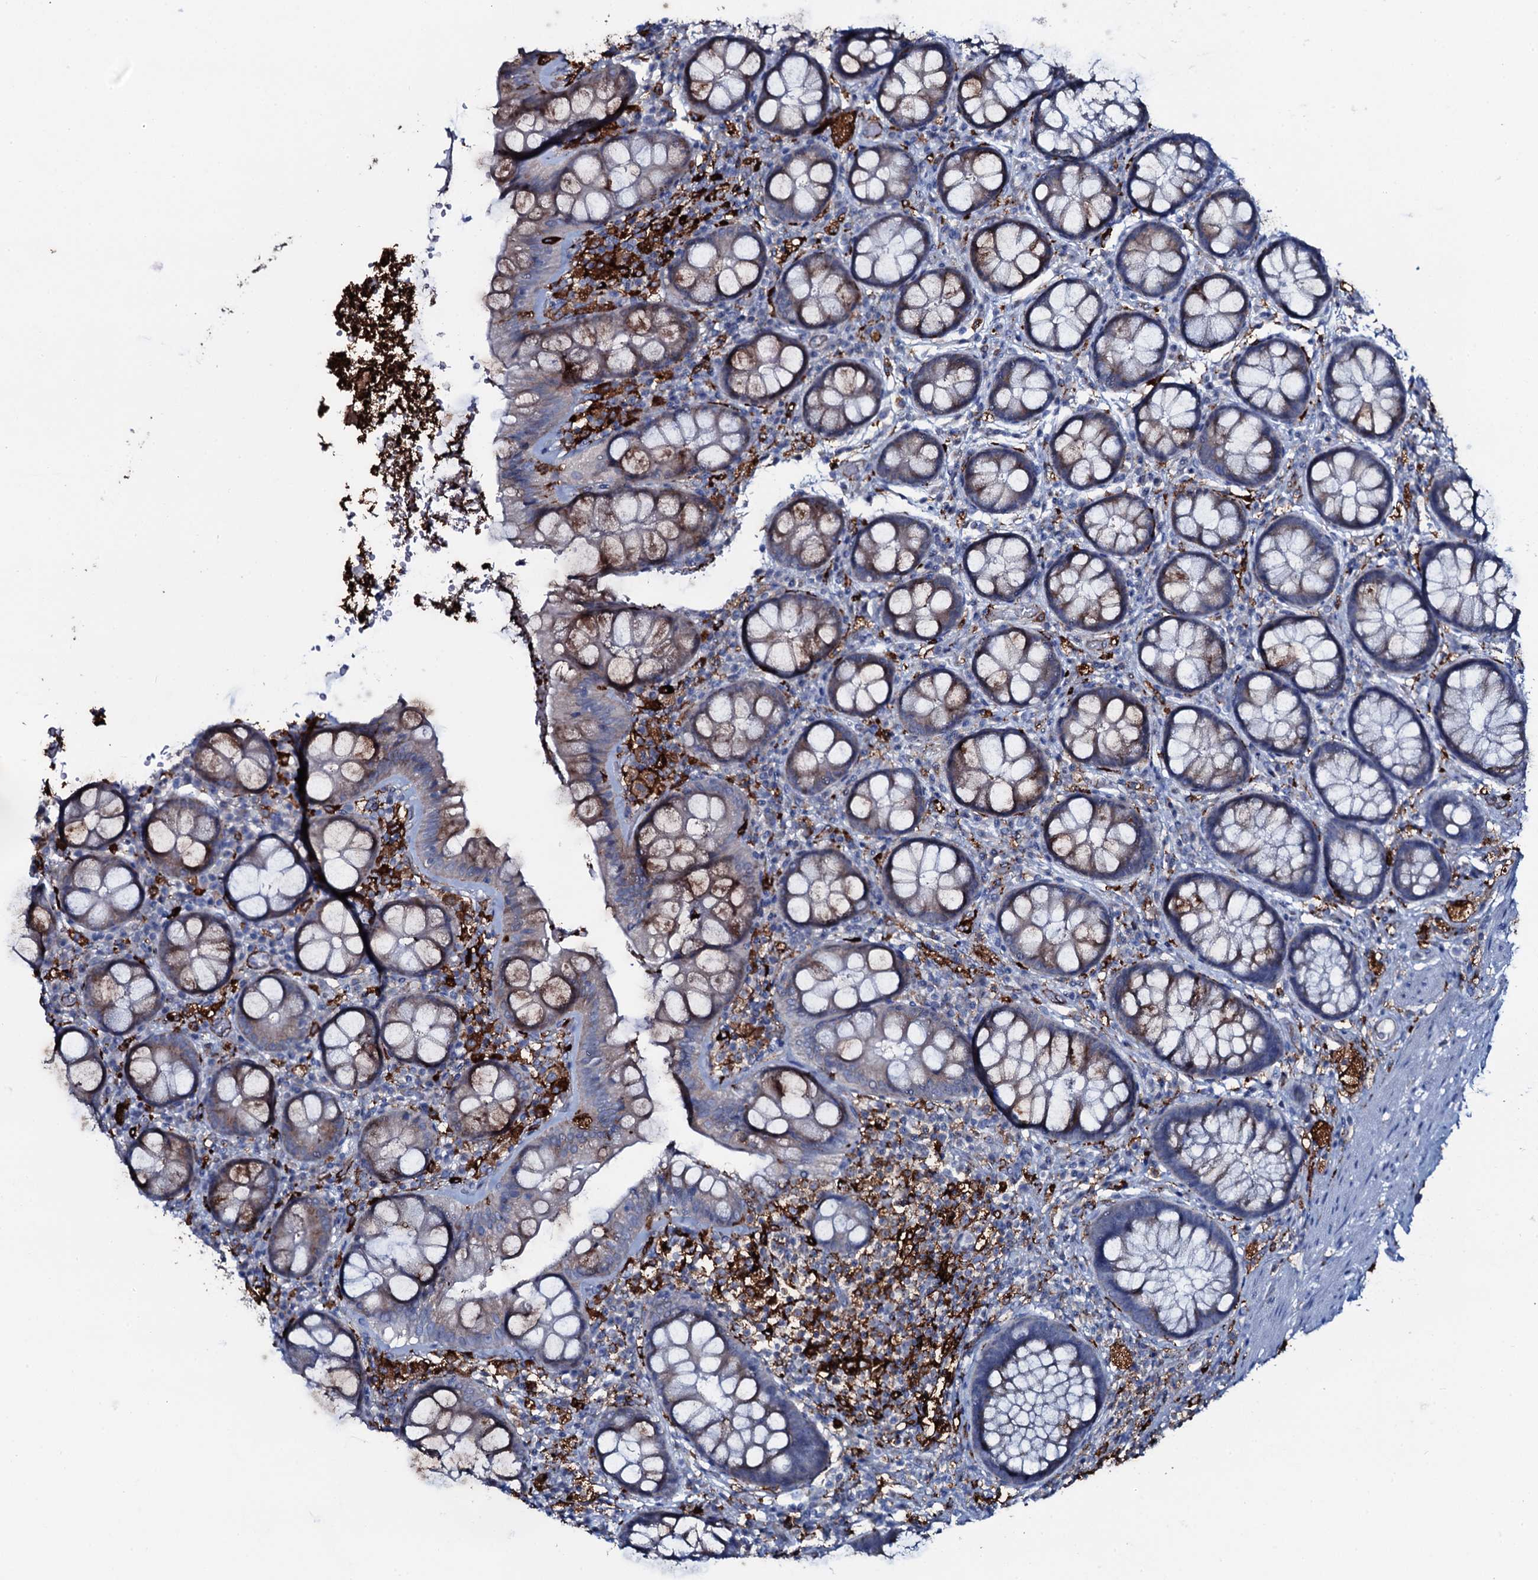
{"staining": {"intensity": "moderate", "quantity": "25%-75%", "location": "cytoplasmic/membranous"}, "tissue": "rectum", "cell_type": "Glandular cells", "image_type": "normal", "snomed": [{"axis": "morphology", "description": "Normal tissue, NOS"}, {"axis": "topography", "description": "Rectum"}], "caption": "Rectum was stained to show a protein in brown. There is medium levels of moderate cytoplasmic/membranous staining in approximately 25%-75% of glandular cells. Nuclei are stained in blue.", "gene": "OSBPL2", "patient": {"sex": "male", "age": 83}}